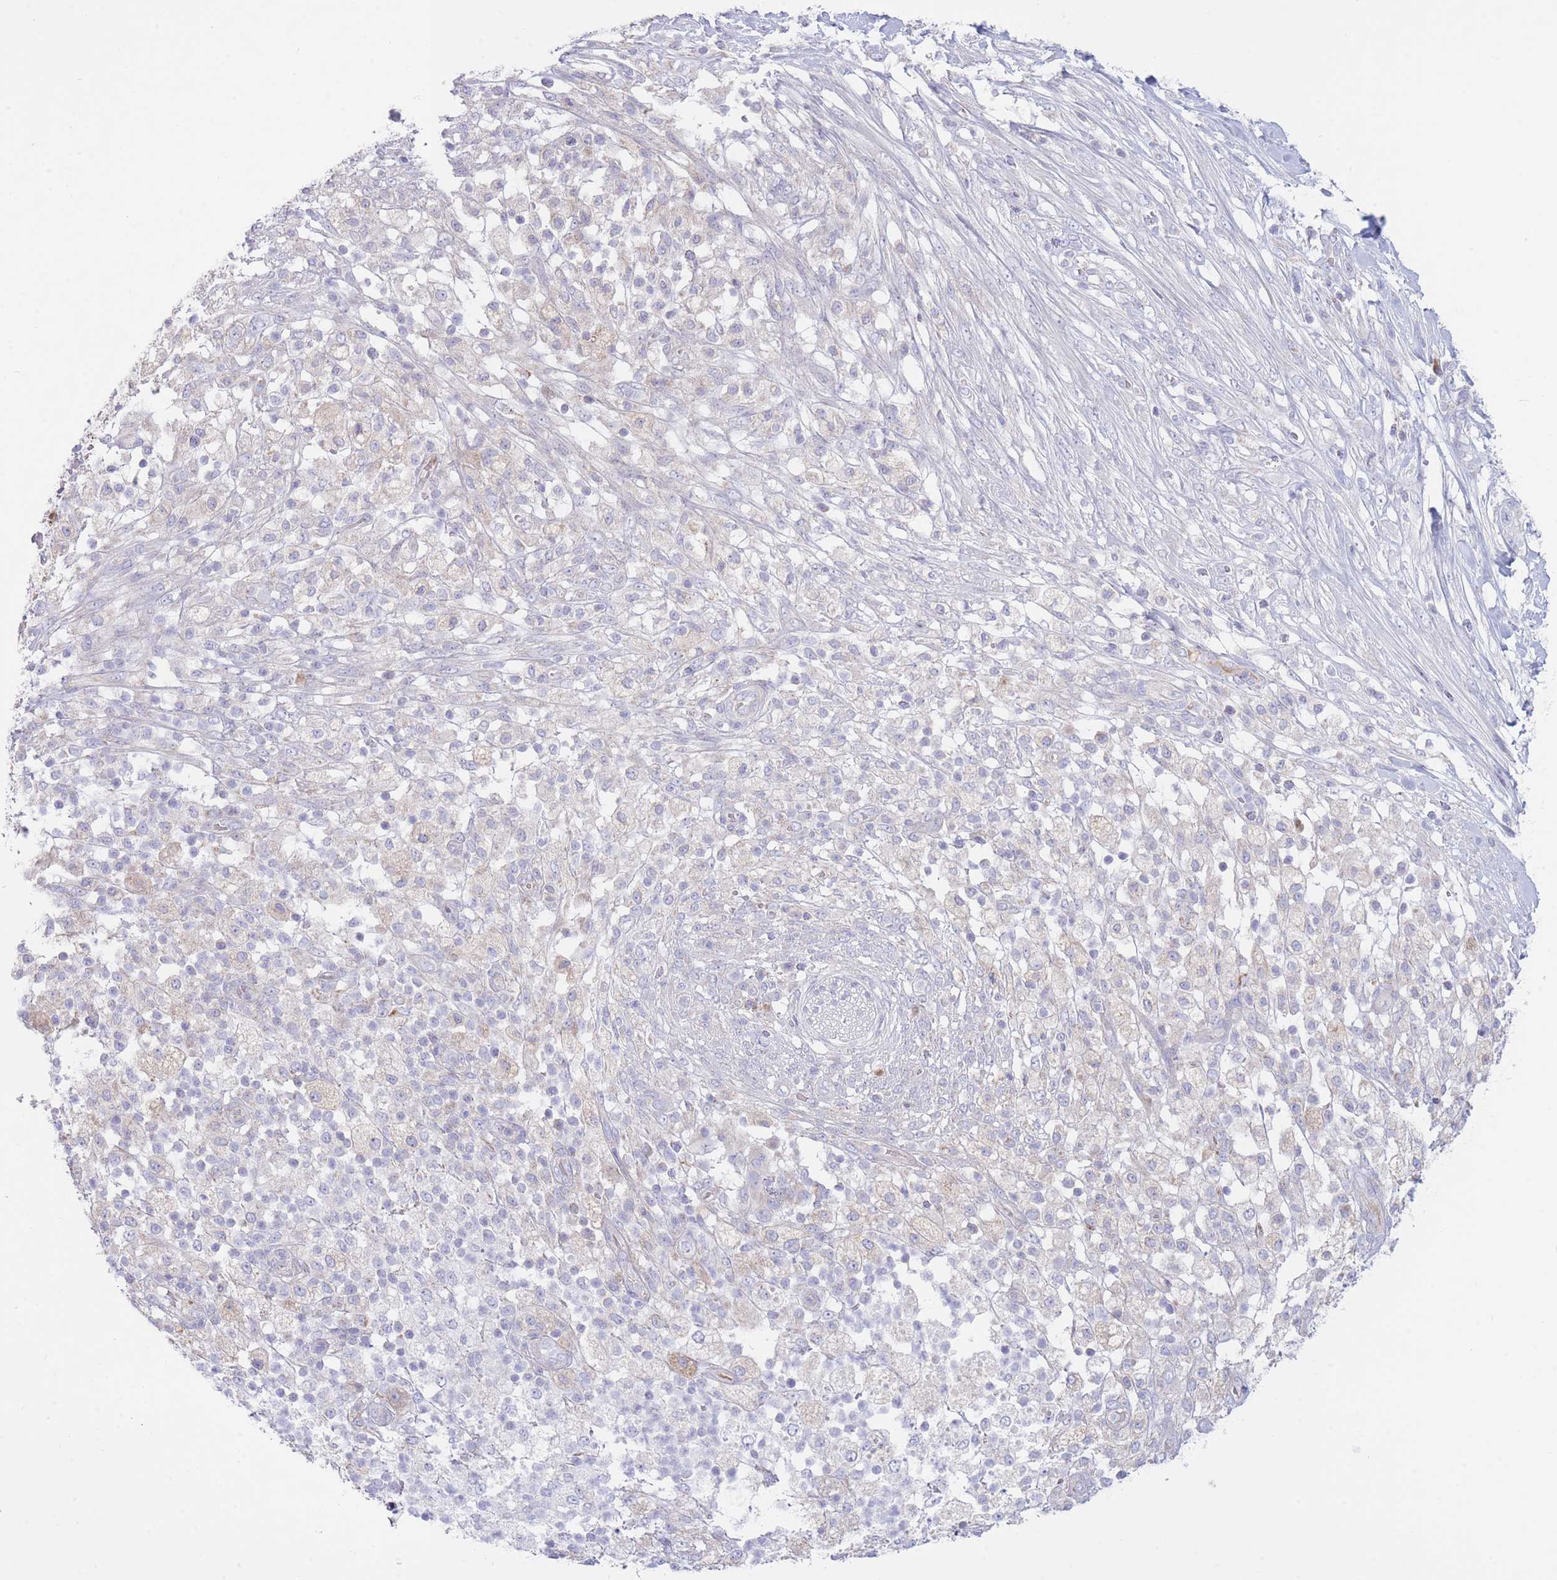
{"staining": {"intensity": "negative", "quantity": "none", "location": "none"}, "tissue": "pancreatic cancer", "cell_type": "Tumor cells", "image_type": "cancer", "snomed": [{"axis": "morphology", "description": "Adenocarcinoma, NOS"}, {"axis": "topography", "description": "Pancreas"}], "caption": "An immunohistochemistry (IHC) image of pancreatic adenocarcinoma is shown. There is no staining in tumor cells of pancreatic adenocarcinoma. (DAB (3,3'-diaminobenzidine) IHC with hematoxylin counter stain).", "gene": "NANP", "patient": {"sex": "female", "age": 72}}